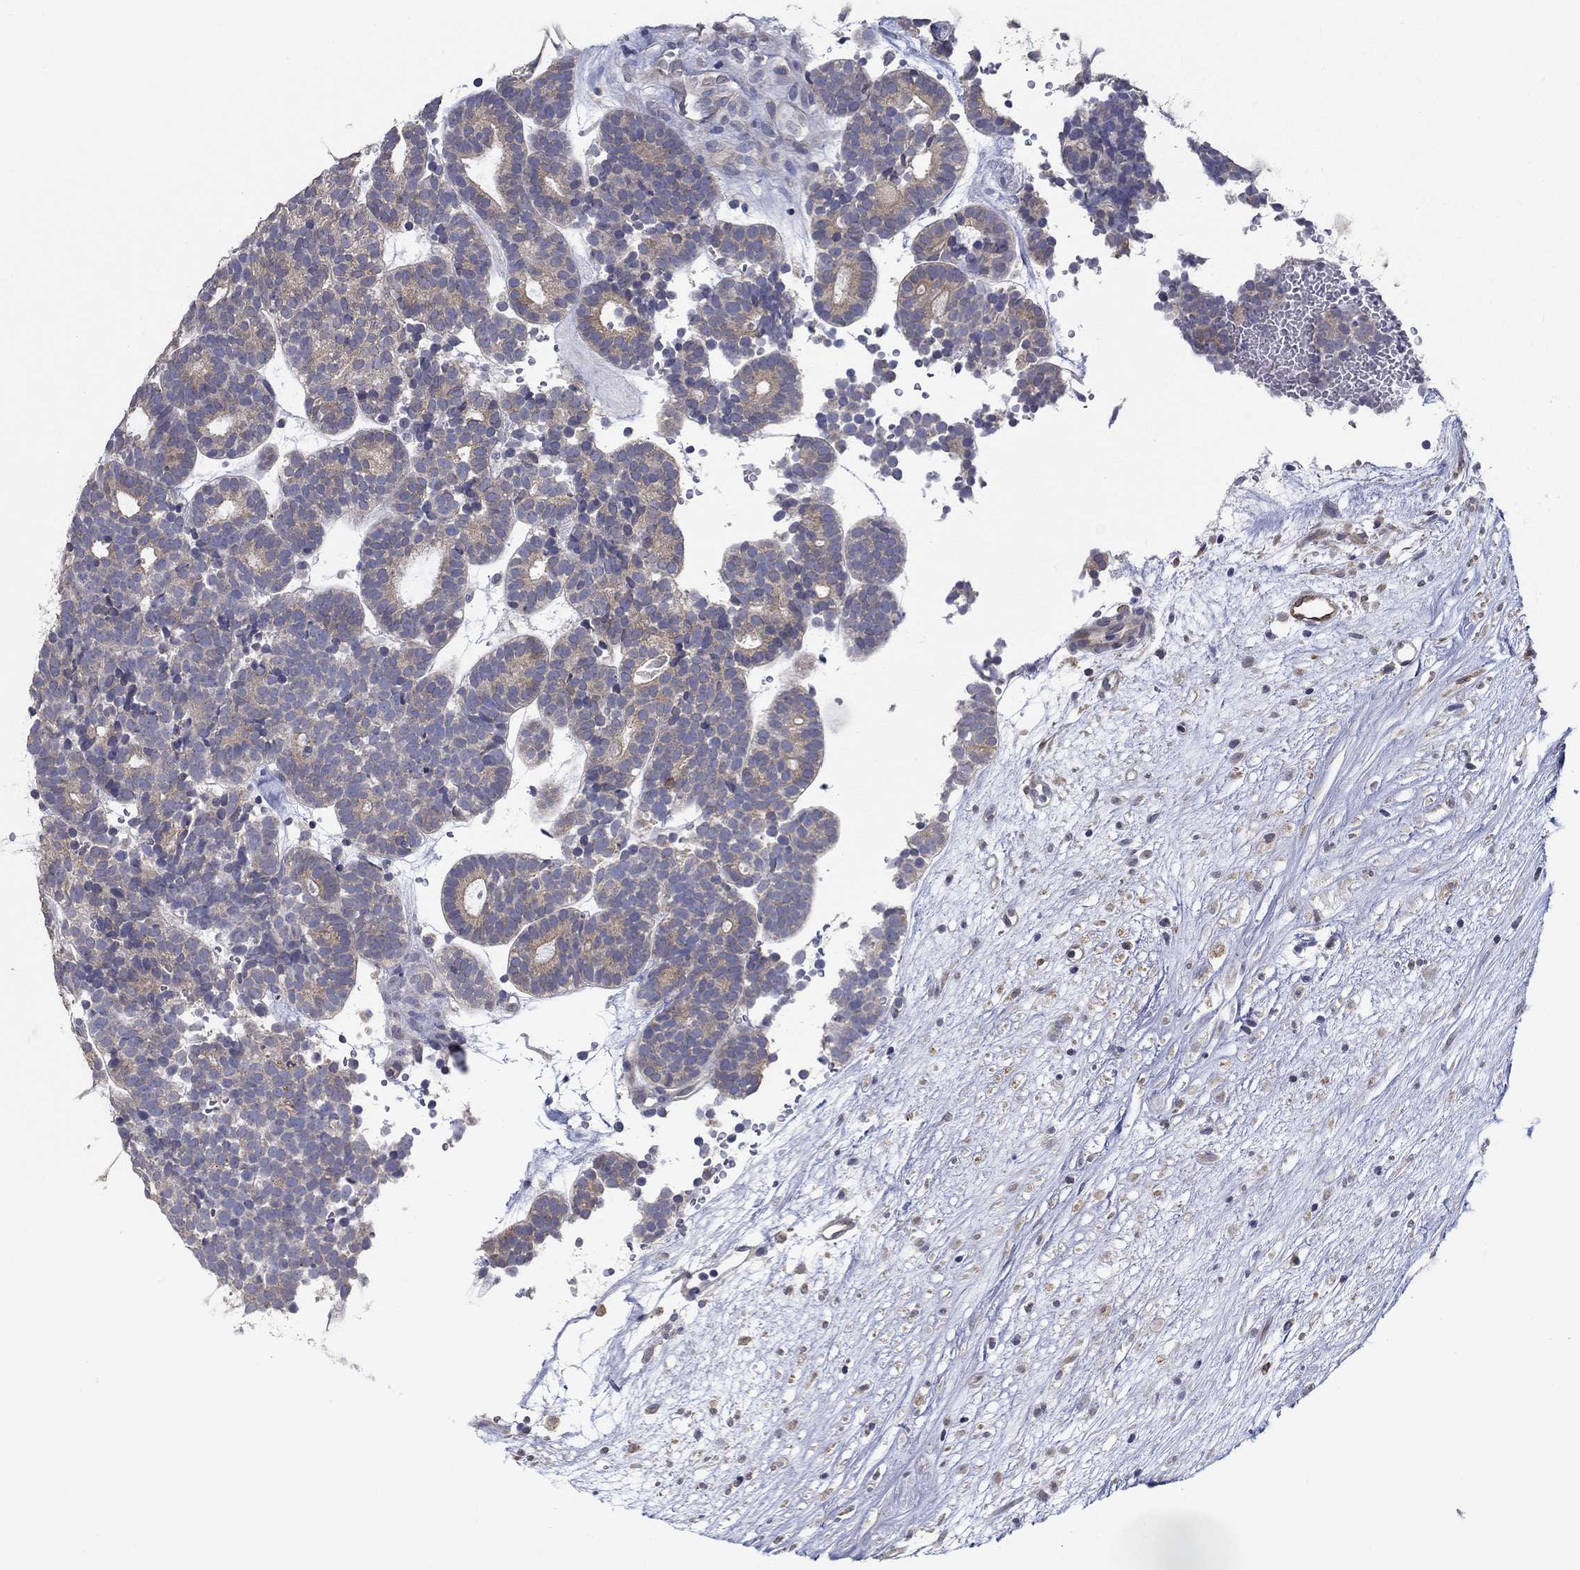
{"staining": {"intensity": "weak", "quantity": "<25%", "location": "cytoplasmic/membranous"}, "tissue": "head and neck cancer", "cell_type": "Tumor cells", "image_type": "cancer", "snomed": [{"axis": "morphology", "description": "Adenocarcinoma, NOS"}, {"axis": "topography", "description": "Head-Neck"}], "caption": "Head and neck cancer stained for a protein using immunohistochemistry reveals no staining tumor cells.", "gene": "ERMP1", "patient": {"sex": "female", "age": 81}}